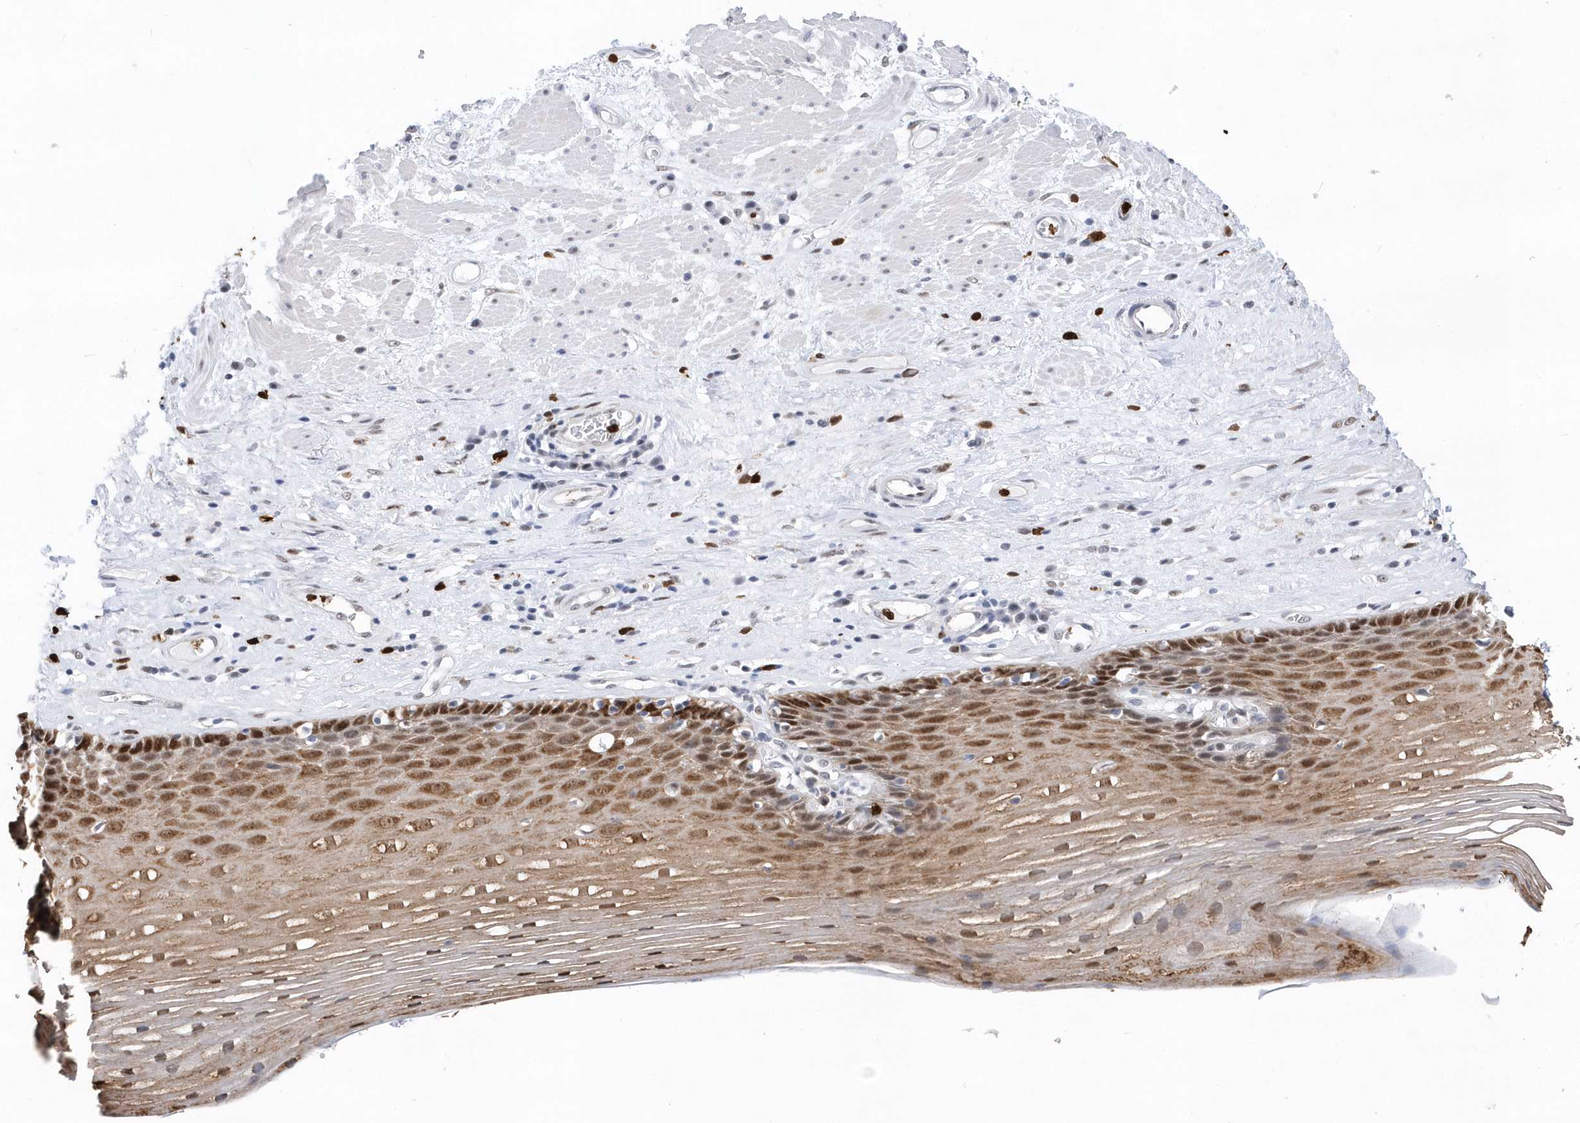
{"staining": {"intensity": "moderate", "quantity": ">75%", "location": "cytoplasmic/membranous,nuclear"}, "tissue": "esophagus", "cell_type": "Squamous epithelial cells", "image_type": "normal", "snomed": [{"axis": "morphology", "description": "Normal tissue, NOS"}, {"axis": "topography", "description": "Esophagus"}], "caption": "Immunohistochemistry (IHC) staining of normal esophagus, which demonstrates medium levels of moderate cytoplasmic/membranous,nuclear staining in approximately >75% of squamous epithelial cells indicating moderate cytoplasmic/membranous,nuclear protein positivity. The staining was performed using DAB (3,3'-diaminobenzidine) (brown) for protein detection and nuclei were counterstained in hematoxylin (blue).", "gene": "RPP30", "patient": {"sex": "male", "age": 62}}